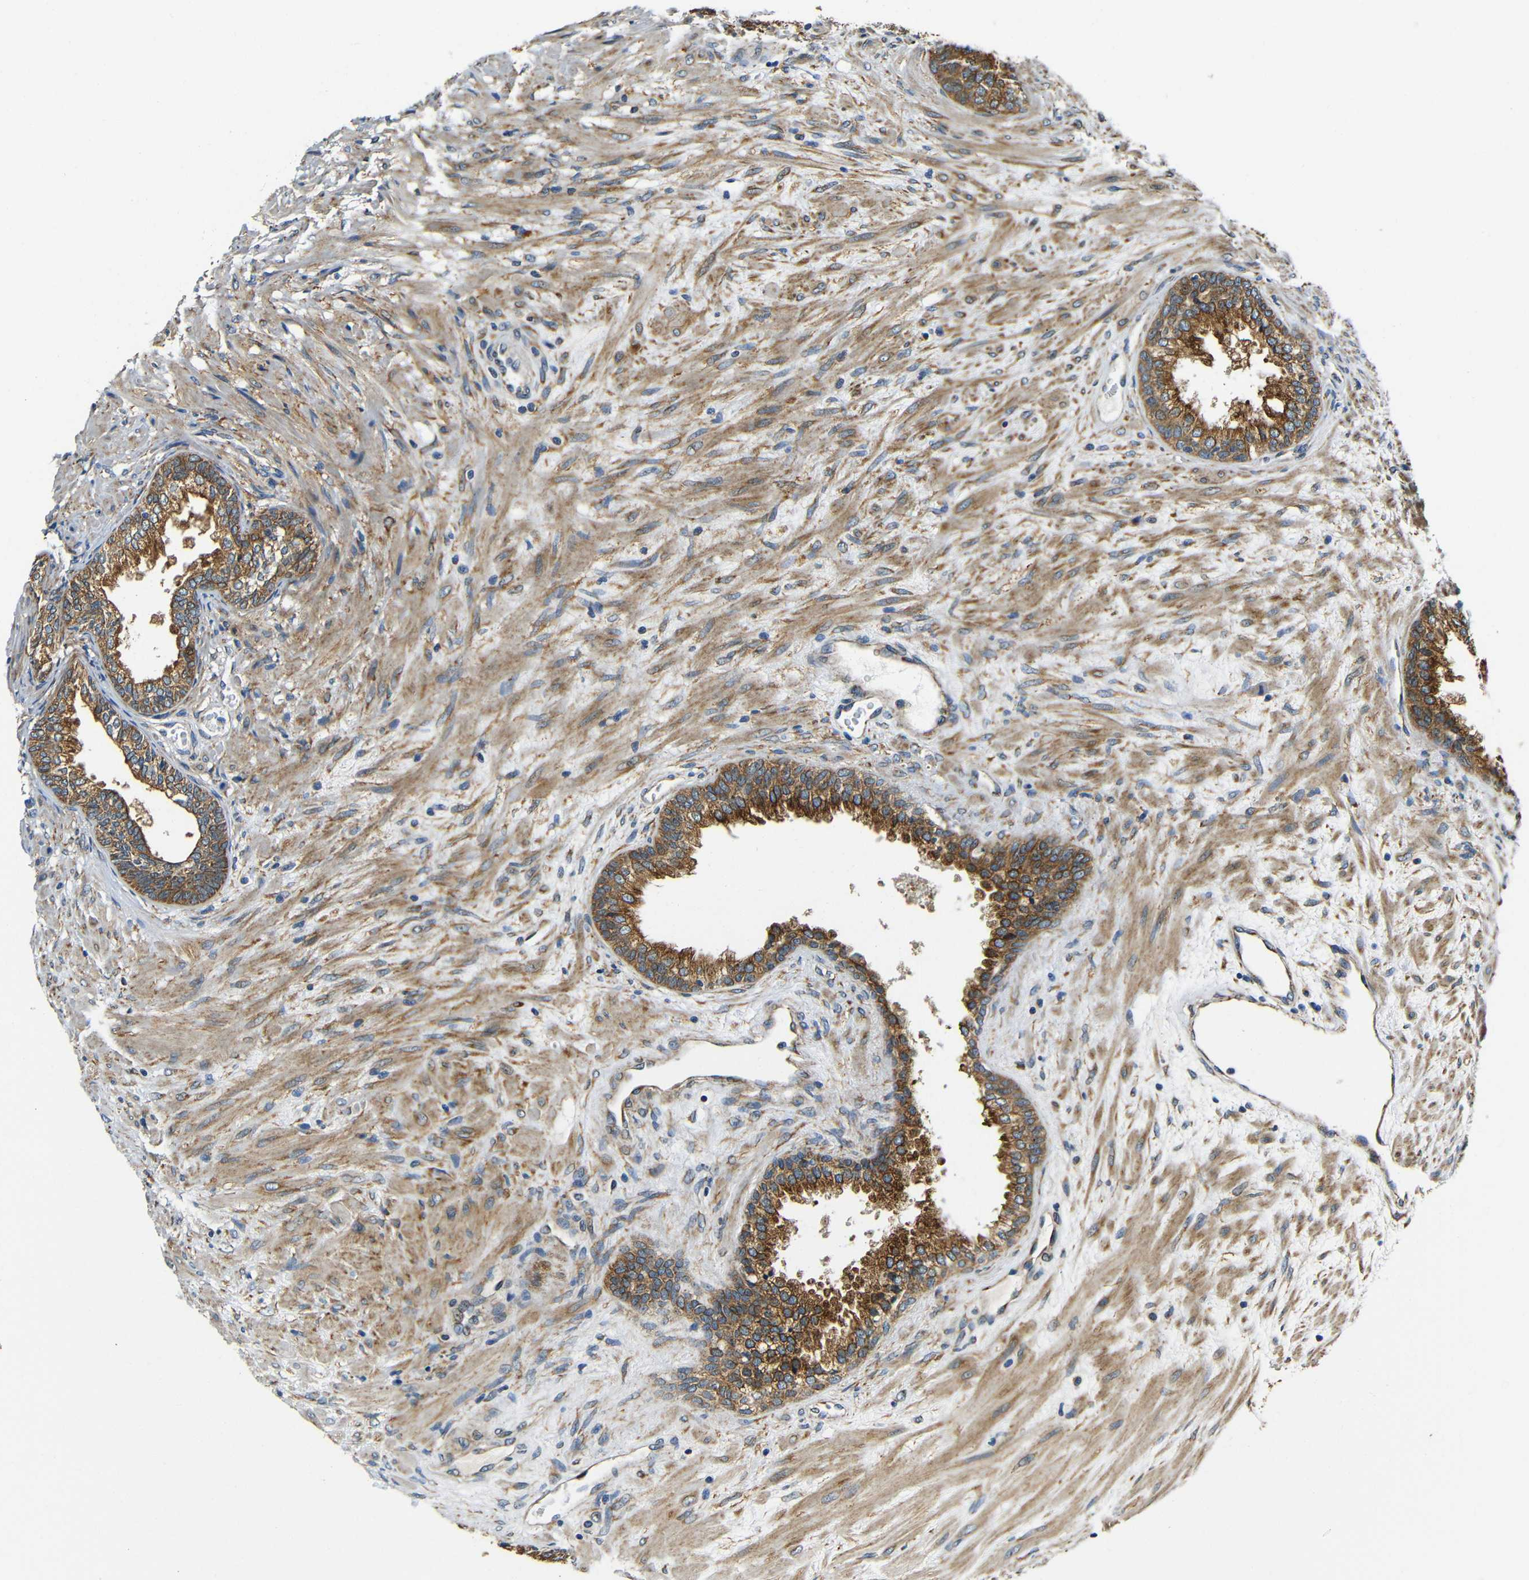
{"staining": {"intensity": "moderate", "quantity": ">75%", "location": "cytoplasmic/membranous"}, "tissue": "prostate", "cell_type": "Glandular cells", "image_type": "normal", "snomed": [{"axis": "morphology", "description": "Normal tissue, NOS"}, {"axis": "topography", "description": "Prostate"}], "caption": "Protein expression analysis of benign prostate reveals moderate cytoplasmic/membranous staining in about >75% of glandular cells. (IHC, brightfield microscopy, high magnification).", "gene": "VAPB", "patient": {"sex": "male", "age": 76}}